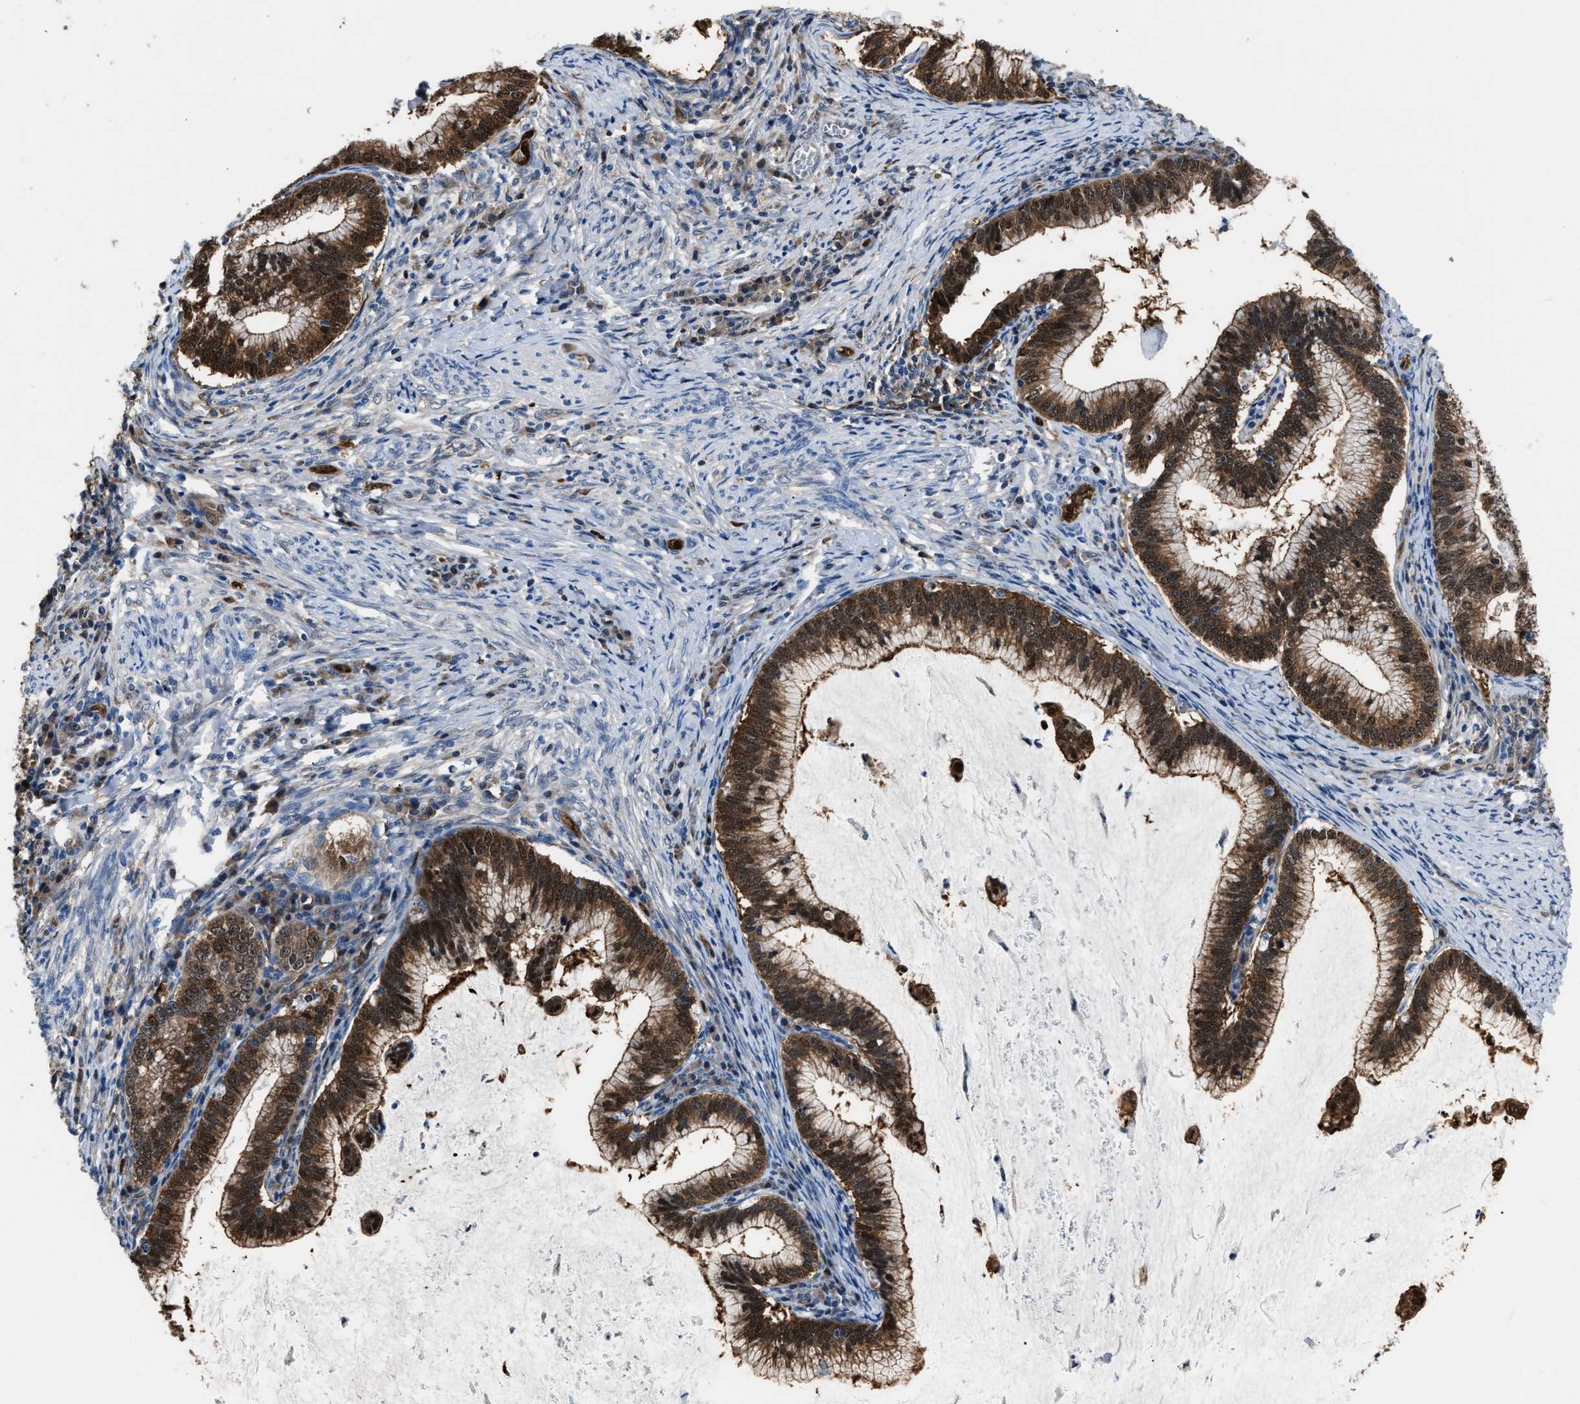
{"staining": {"intensity": "strong", "quantity": "25%-75%", "location": "cytoplasmic/membranous,nuclear"}, "tissue": "cervical cancer", "cell_type": "Tumor cells", "image_type": "cancer", "snomed": [{"axis": "morphology", "description": "Adenocarcinoma, NOS"}, {"axis": "topography", "description": "Cervix"}], "caption": "Cervical adenocarcinoma stained with a brown dye exhibits strong cytoplasmic/membranous and nuclear positive staining in about 25%-75% of tumor cells.", "gene": "PPA1", "patient": {"sex": "female", "age": 36}}